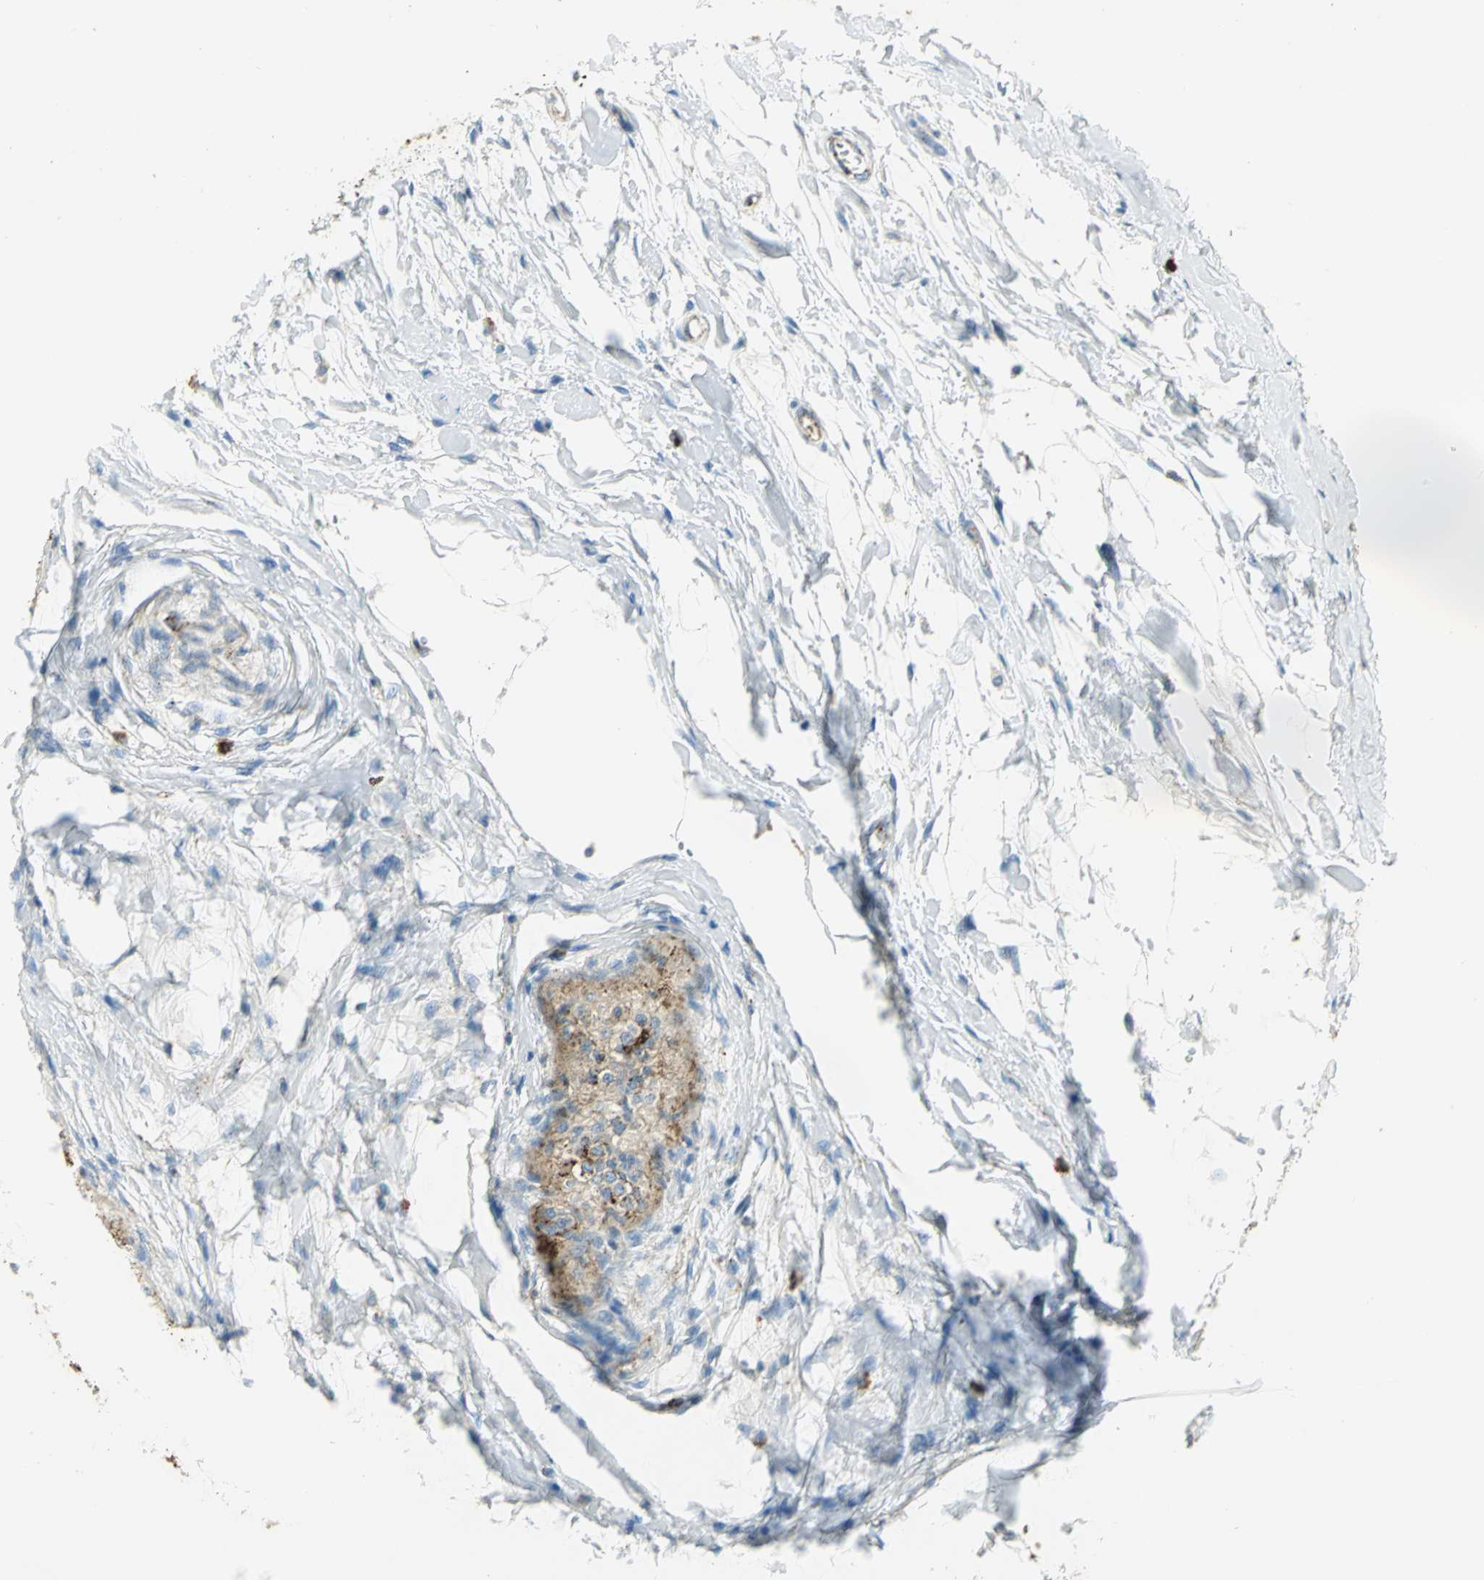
{"staining": {"intensity": "strong", "quantity": ">75%", "location": "cytoplasmic/membranous"}, "tissue": "epididymis", "cell_type": "Glandular cells", "image_type": "normal", "snomed": [{"axis": "morphology", "description": "Normal tissue, NOS"}, {"axis": "morphology", "description": "Adenocarcinoma, metastatic, NOS"}, {"axis": "topography", "description": "Testis"}, {"axis": "topography", "description": "Epididymis"}], "caption": "High-magnification brightfield microscopy of normal epididymis stained with DAB (brown) and counterstained with hematoxylin (blue). glandular cells exhibit strong cytoplasmic/membranous positivity is identified in about>75% of cells.", "gene": "ARSA", "patient": {"sex": "male", "age": 26}}